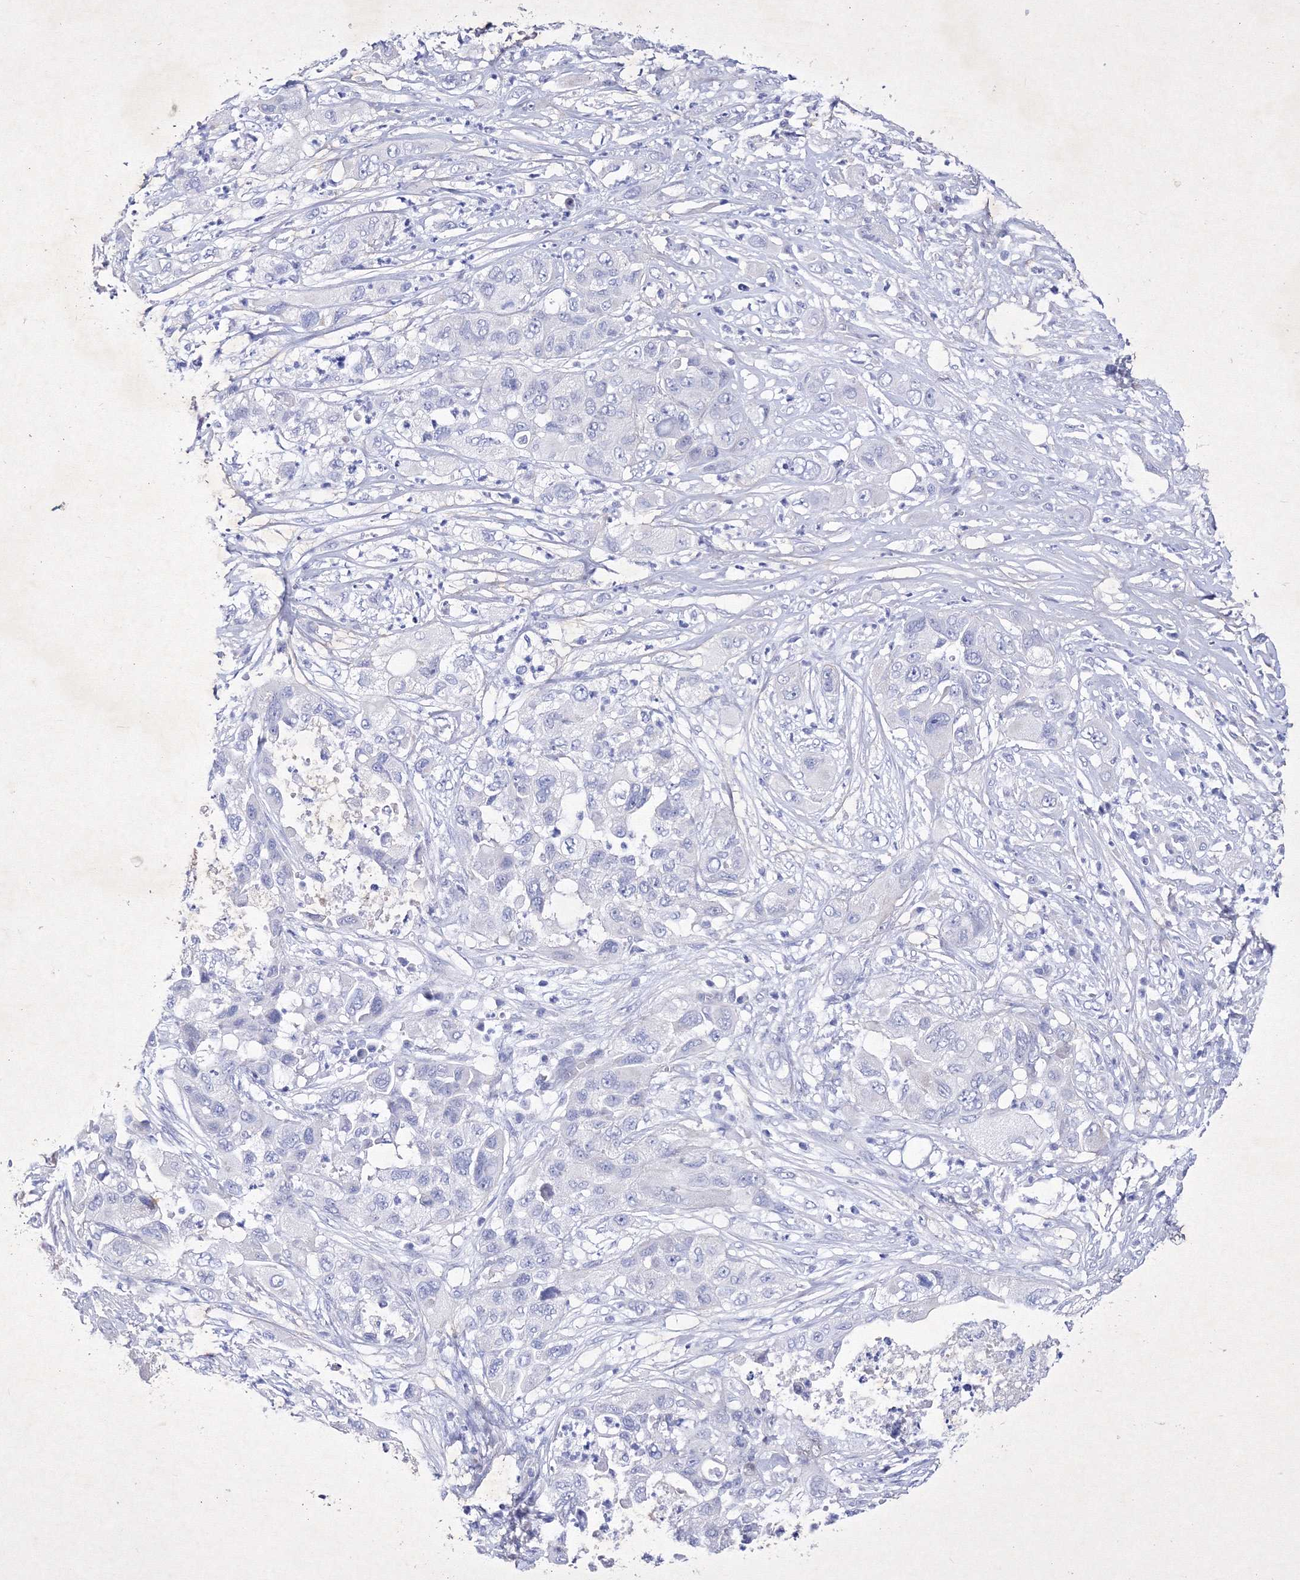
{"staining": {"intensity": "negative", "quantity": "none", "location": "none"}, "tissue": "pancreatic cancer", "cell_type": "Tumor cells", "image_type": "cancer", "snomed": [{"axis": "morphology", "description": "Adenocarcinoma, NOS"}, {"axis": "topography", "description": "Pancreas"}], "caption": "Human pancreatic cancer (adenocarcinoma) stained for a protein using IHC reveals no expression in tumor cells.", "gene": "GPN1", "patient": {"sex": "female", "age": 78}}